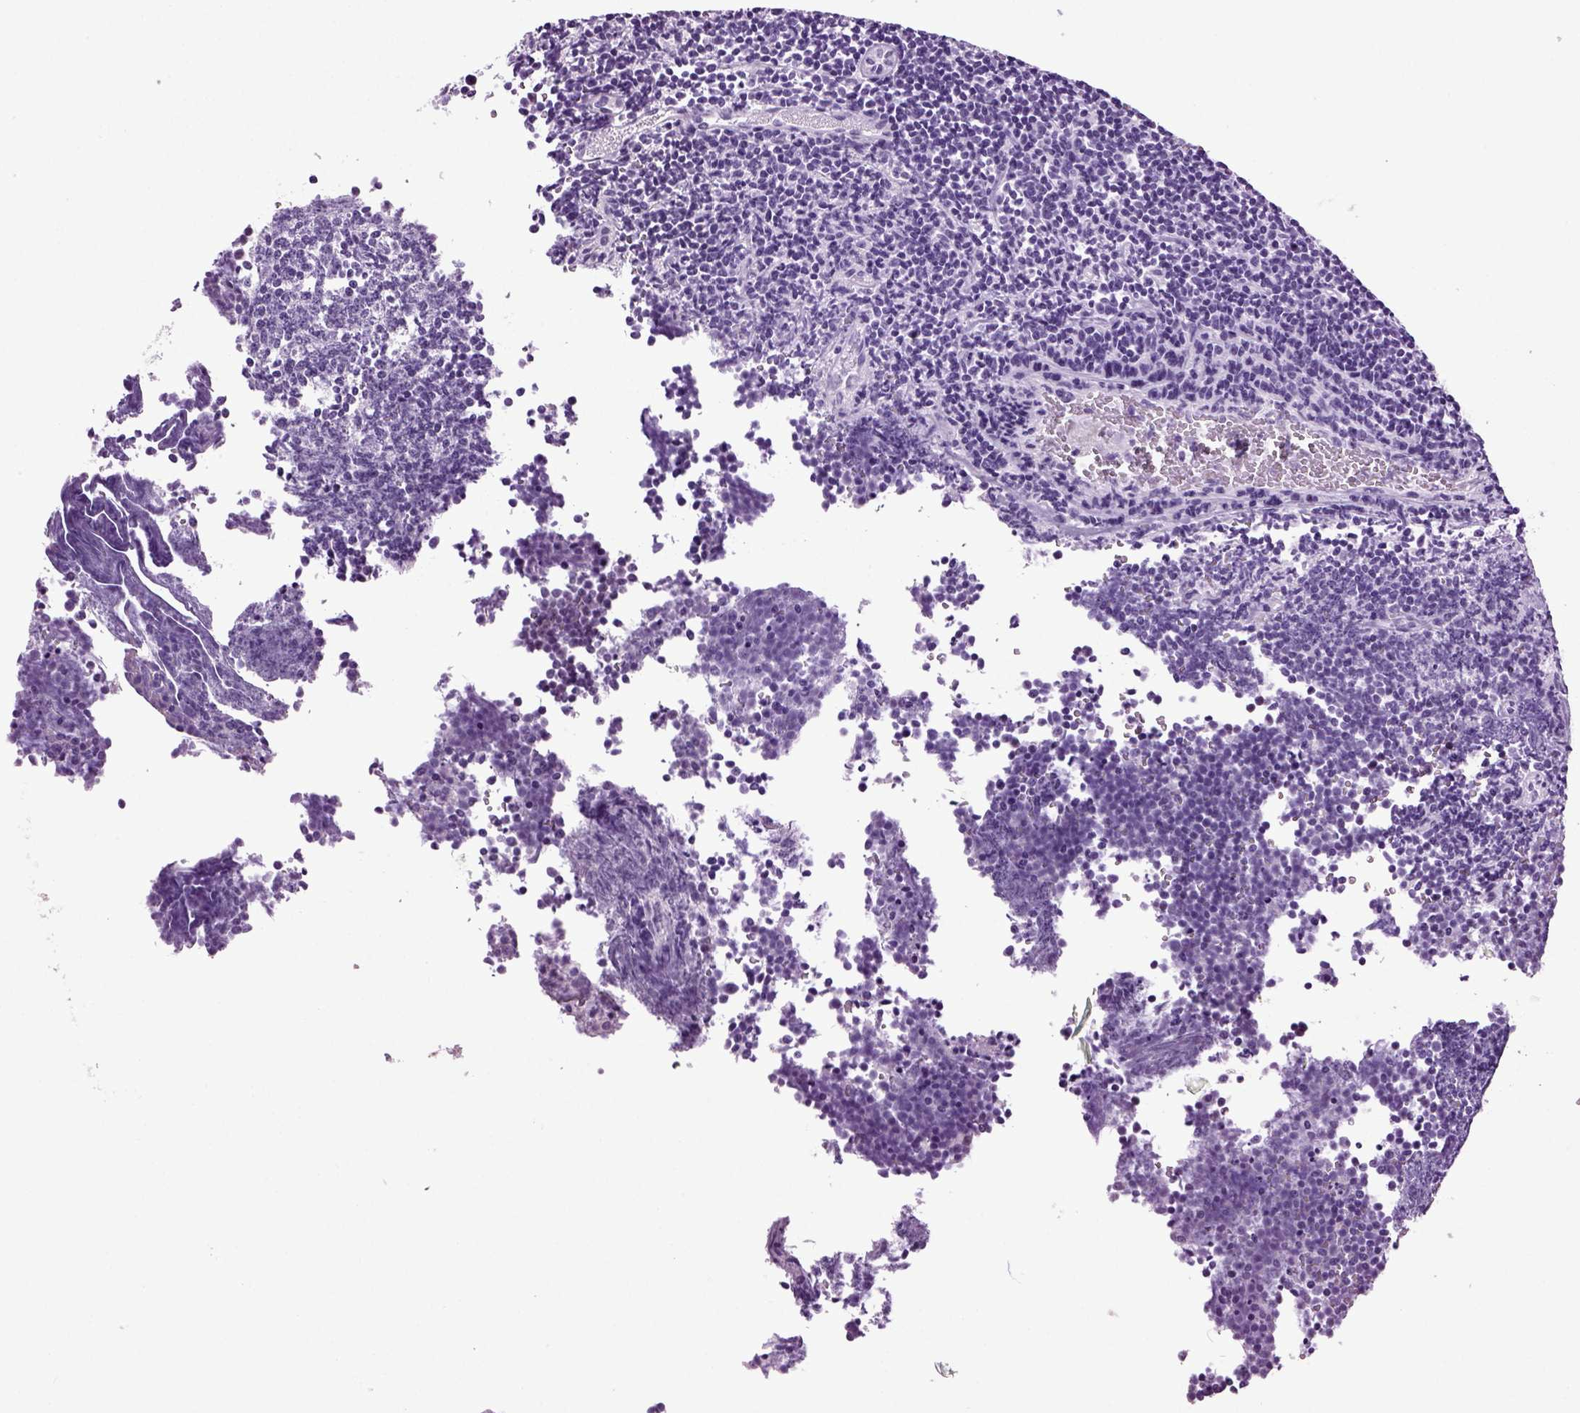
{"staining": {"intensity": "negative", "quantity": "none", "location": "none"}, "tissue": "lymphoma", "cell_type": "Tumor cells", "image_type": "cancer", "snomed": [{"axis": "morphology", "description": "Malignant lymphoma, non-Hodgkin's type, Low grade"}, {"axis": "topography", "description": "Brain"}], "caption": "Immunohistochemistry (IHC) image of neoplastic tissue: human malignant lymphoma, non-Hodgkin's type (low-grade) stained with DAB (3,3'-diaminobenzidine) exhibits no significant protein expression in tumor cells.", "gene": "RFX3", "patient": {"sex": "female", "age": 66}}